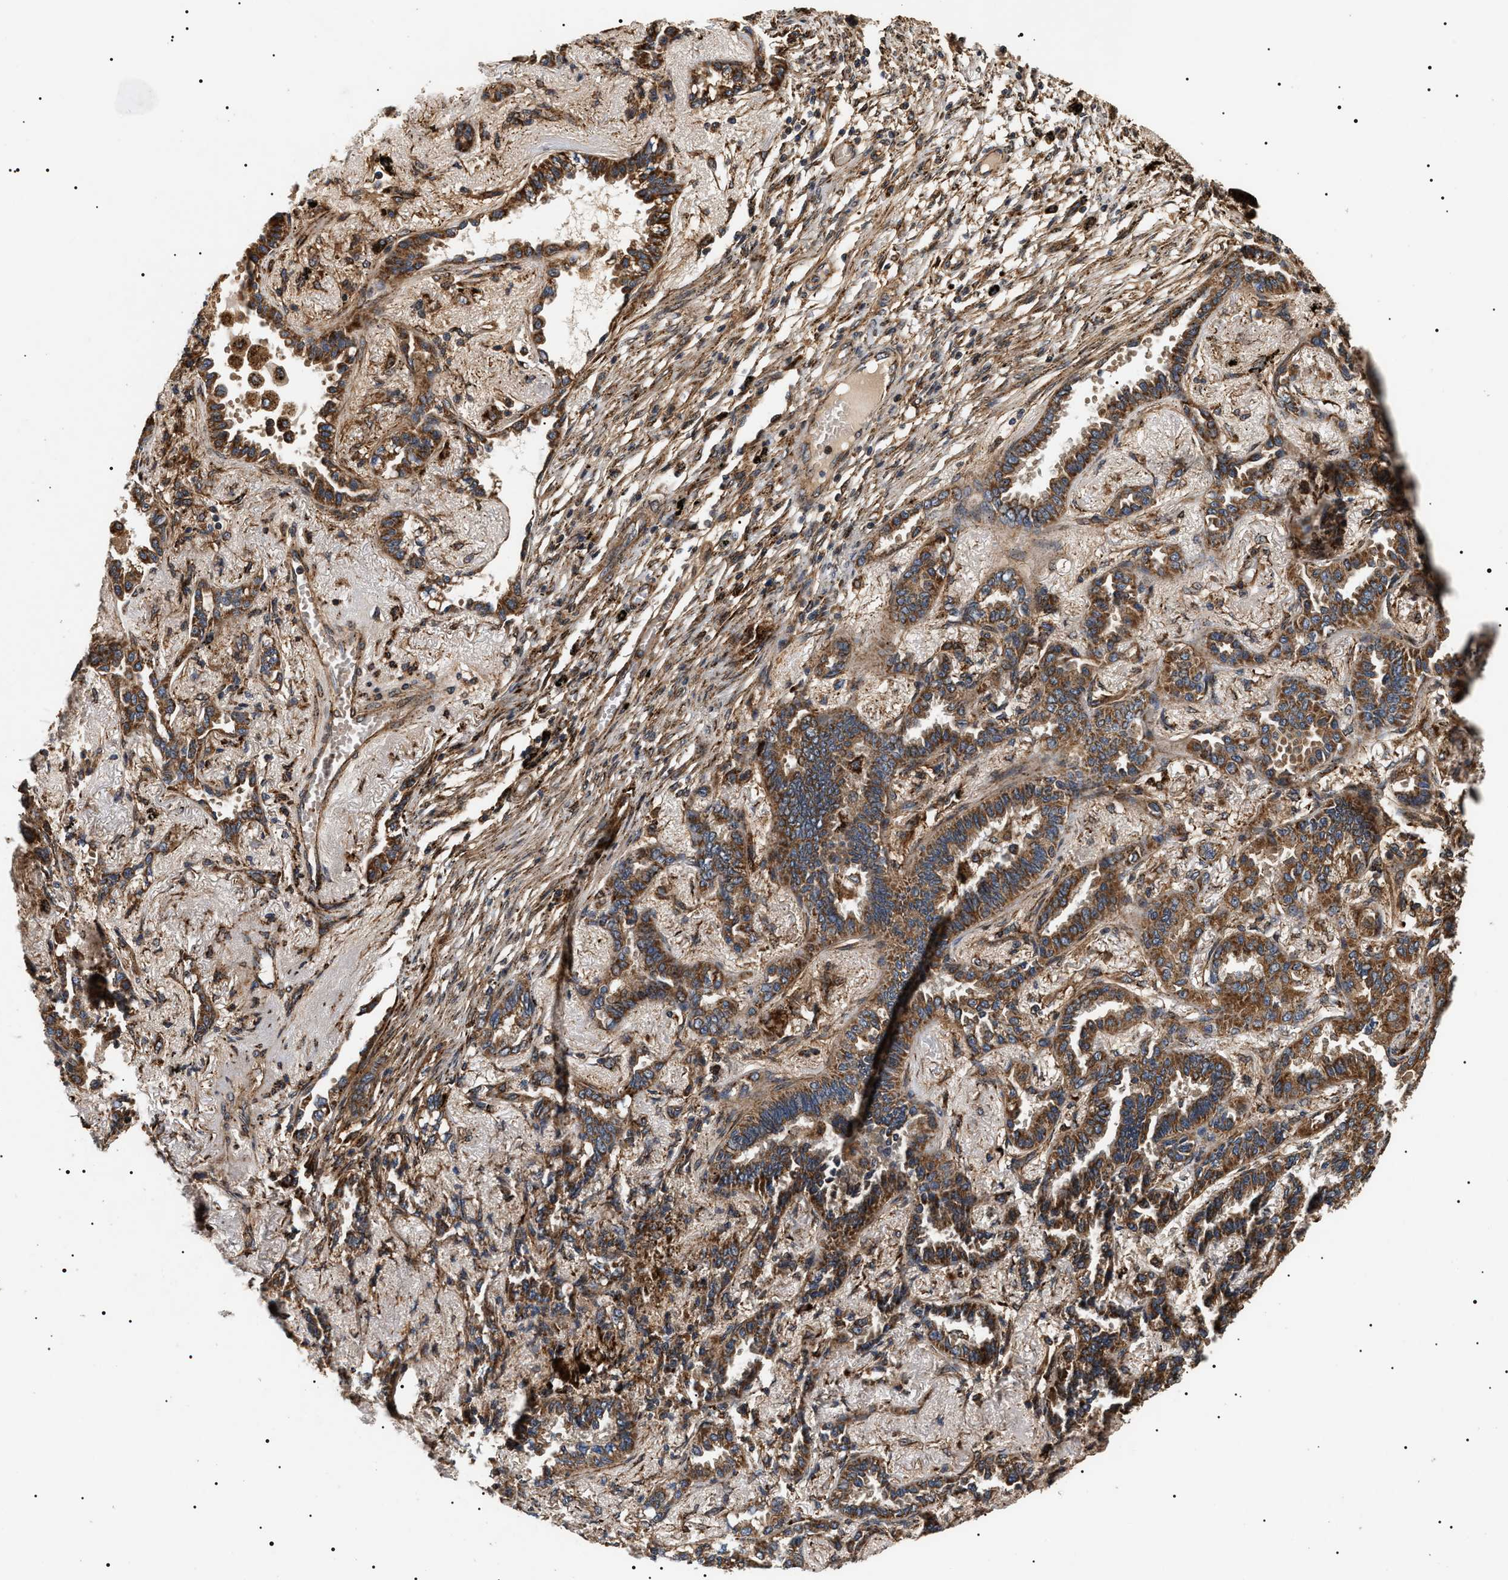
{"staining": {"intensity": "strong", "quantity": ">75%", "location": "cytoplasmic/membranous"}, "tissue": "lung cancer", "cell_type": "Tumor cells", "image_type": "cancer", "snomed": [{"axis": "morphology", "description": "Adenocarcinoma, NOS"}, {"axis": "topography", "description": "Lung"}], "caption": "Lung adenocarcinoma tissue displays strong cytoplasmic/membranous staining in approximately >75% of tumor cells (DAB (3,3'-diaminobenzidine) = brown stain, brightfield microscopy at high magnification).", "gene": "ZBTB26", "patient": {"sex": "male", "age": 59}}